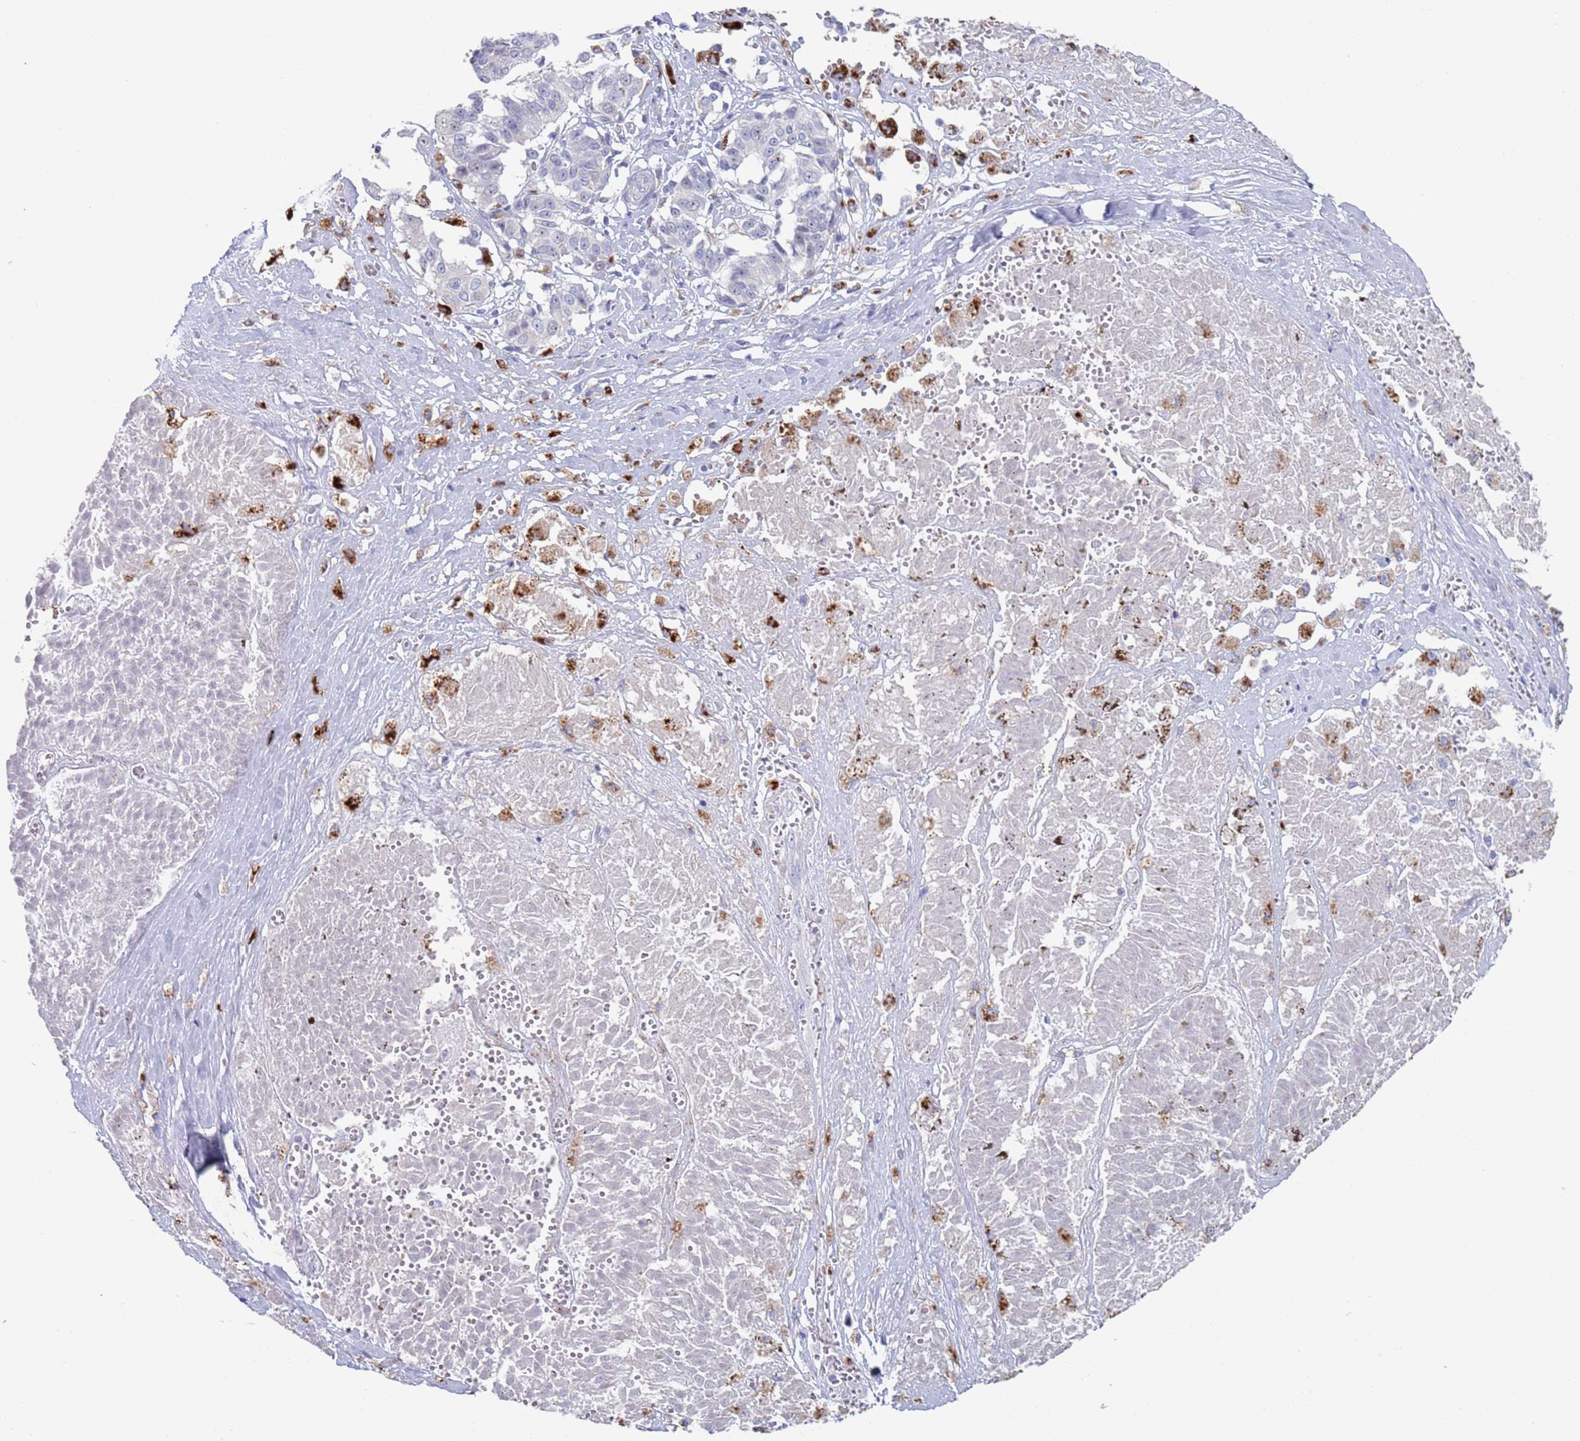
{"staining": {"intensity": "negative", "quantity": "none", "location": "none"}, "tissue": "melanoma", "cell_type": "Tumor cells", "image_type": "cancer", "snomed": [{"axis": "morphology", "description": "Malignant melanoma, NOS"}, {"axis": "topography", "description": "Skin"}], "caption": "An immunohistochemistry (IHC) photomicrograph of melanoma is shown. There is no staining in tumor cells of melanoma. (Immunohistochemistry, brightfield microscopy, high magnification).", "gene": "FUCA1", "patient": {"sex": "female", "age": 72}}